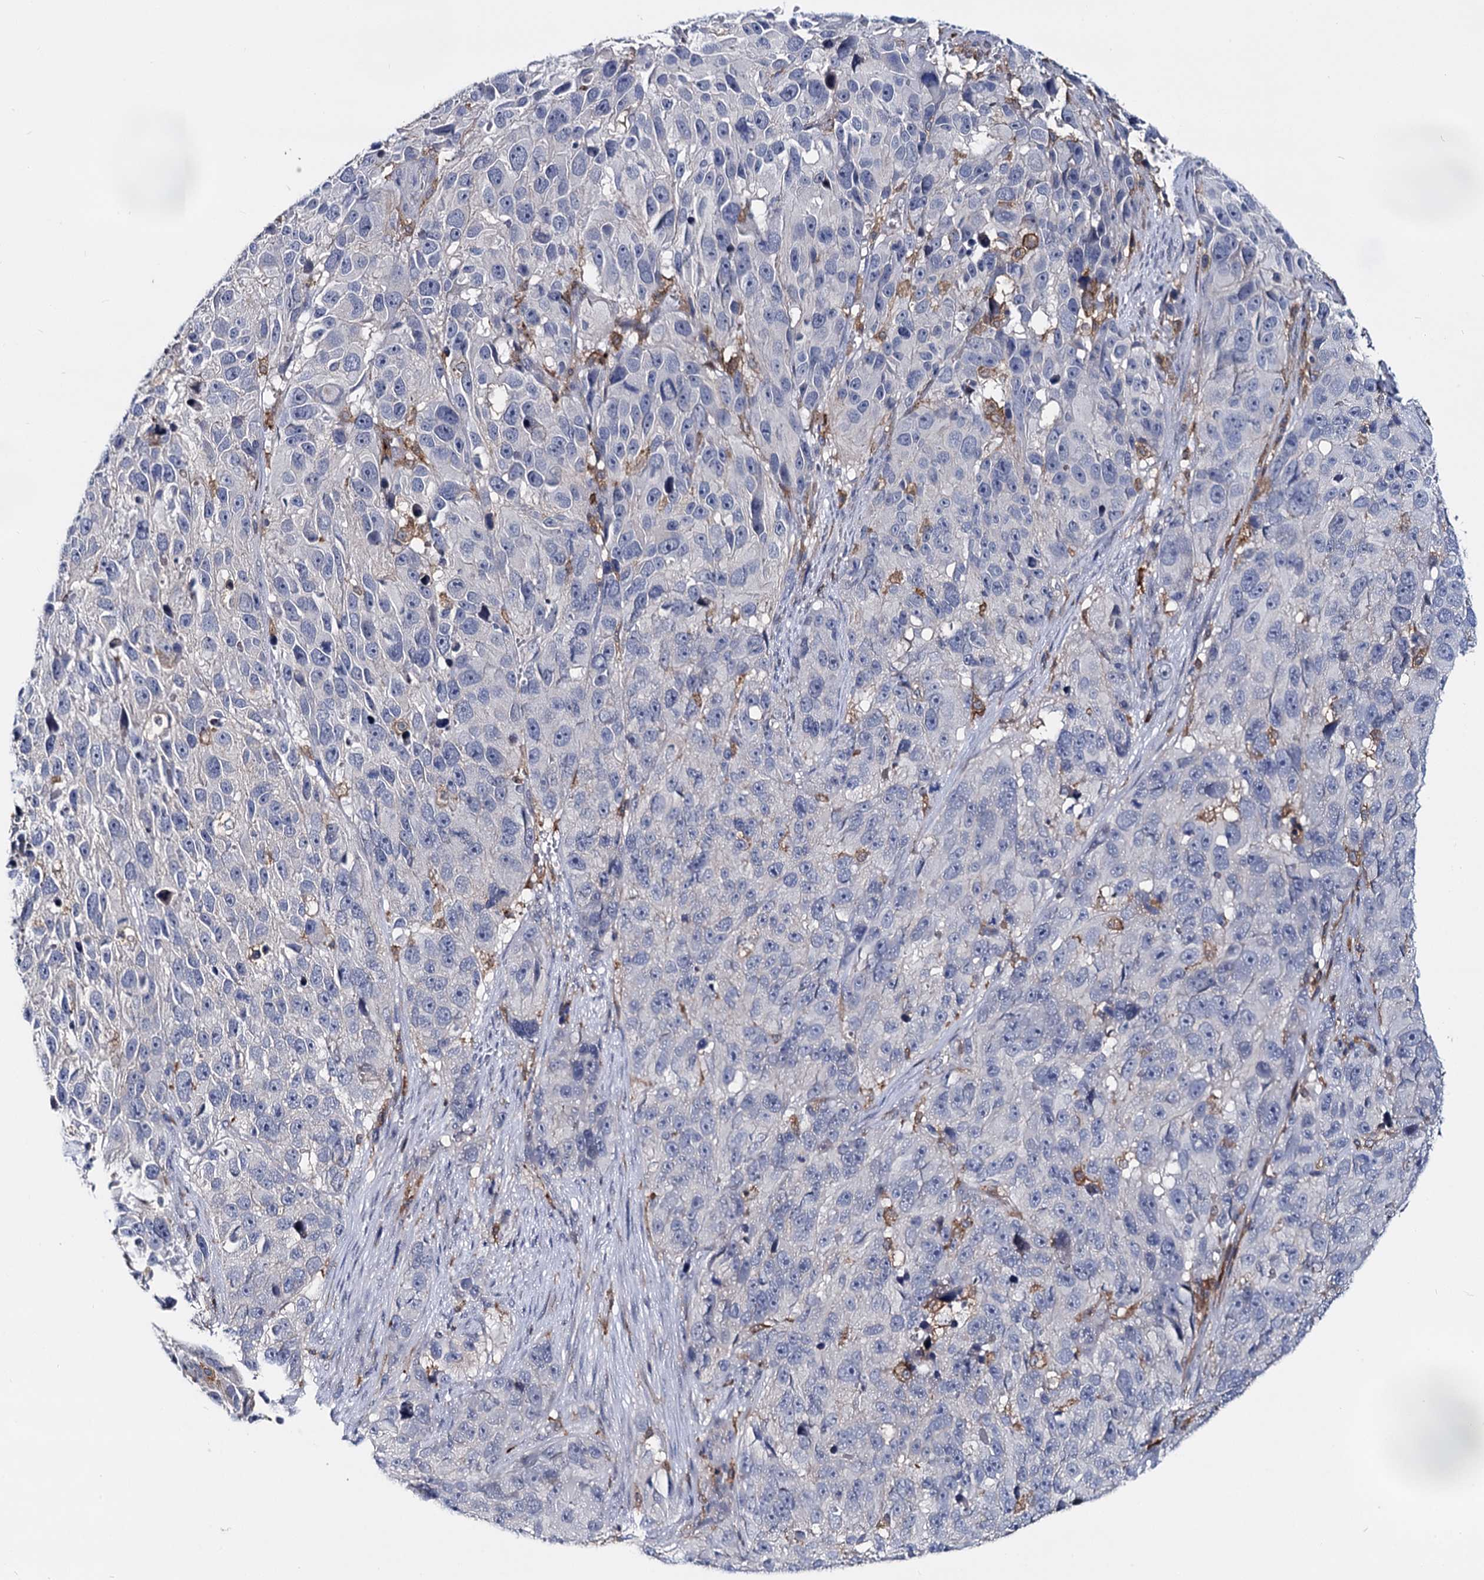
{"staining": {"intensity": "negative", "quantity": "none", "location": "none"}, "tissue": "melanoma", "cell_type": "Tumor cells", "image_type": "cancer", "snomed": [{"axis": "morphology", "description": "Malignant melanoma, NOS"}, {"axis": "topography", "description": "Skin"}], "caption": "DAB immunohistochemical staining of melanoma reveals no significant staining in tumor cells.", "gene": "RHOG", "patient": {"sex": "male", "age": 84}}